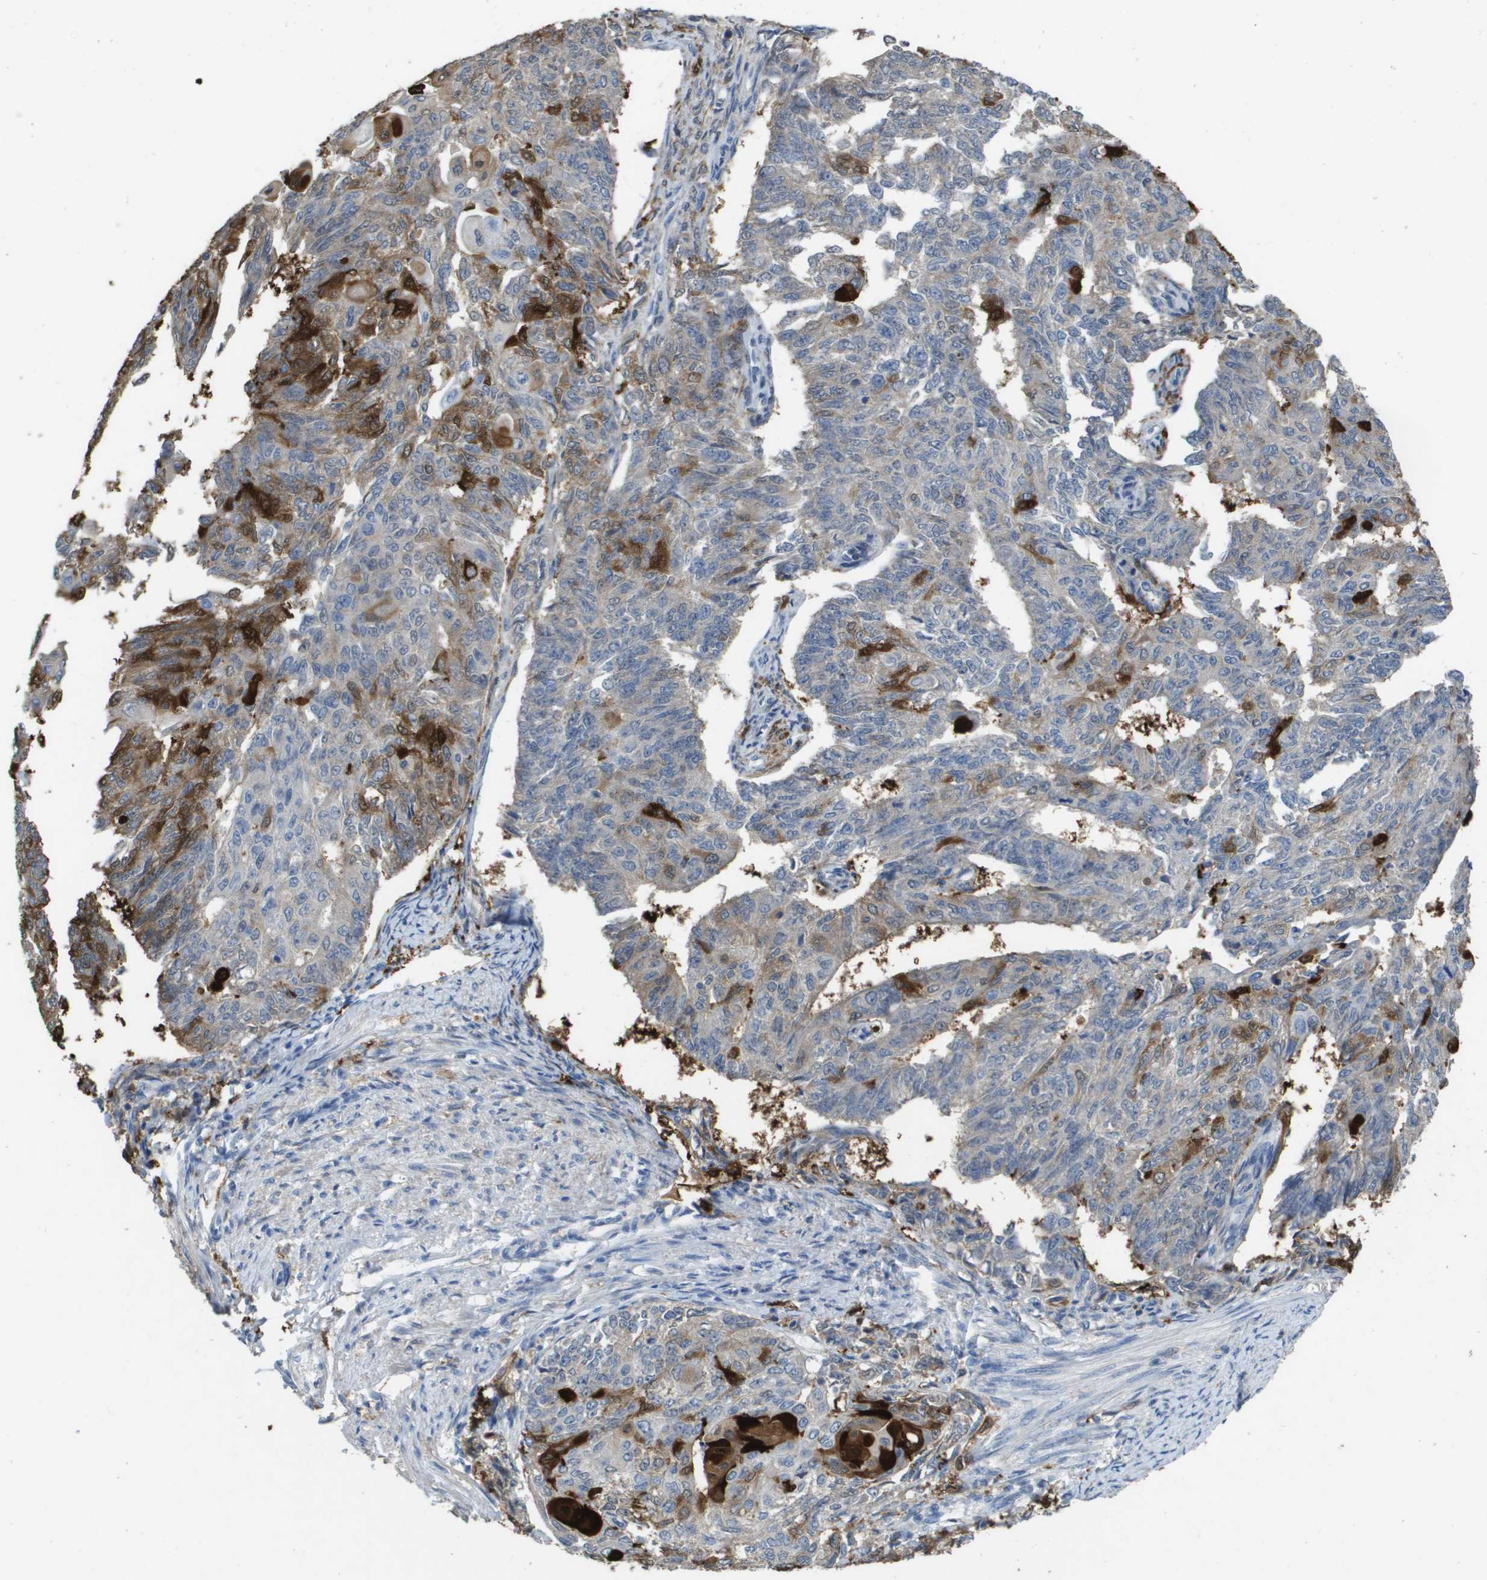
{"staining": {"intensity": "moderate", "quantity": "25%-75%", "location": "cytoplasmic/membranous"}, "tissue": "endometrial cancer", "cell_type": "Tumor cells", "image_type": "cancer", "snomed": [{"axis": "morphology", "description": "Adenocarcinoma, NOS"}, {"axis": "topography", "description": "Endometrium"}], "caption": "Protein expression analysis of endometrial cancer (adenocarcinoma) displays moderate cytoplasmic/membranous positivity in approximately 25%-75% of tumor cells.", "gene": "FABP5", "patient": {"sex": "female", "age": 32}}